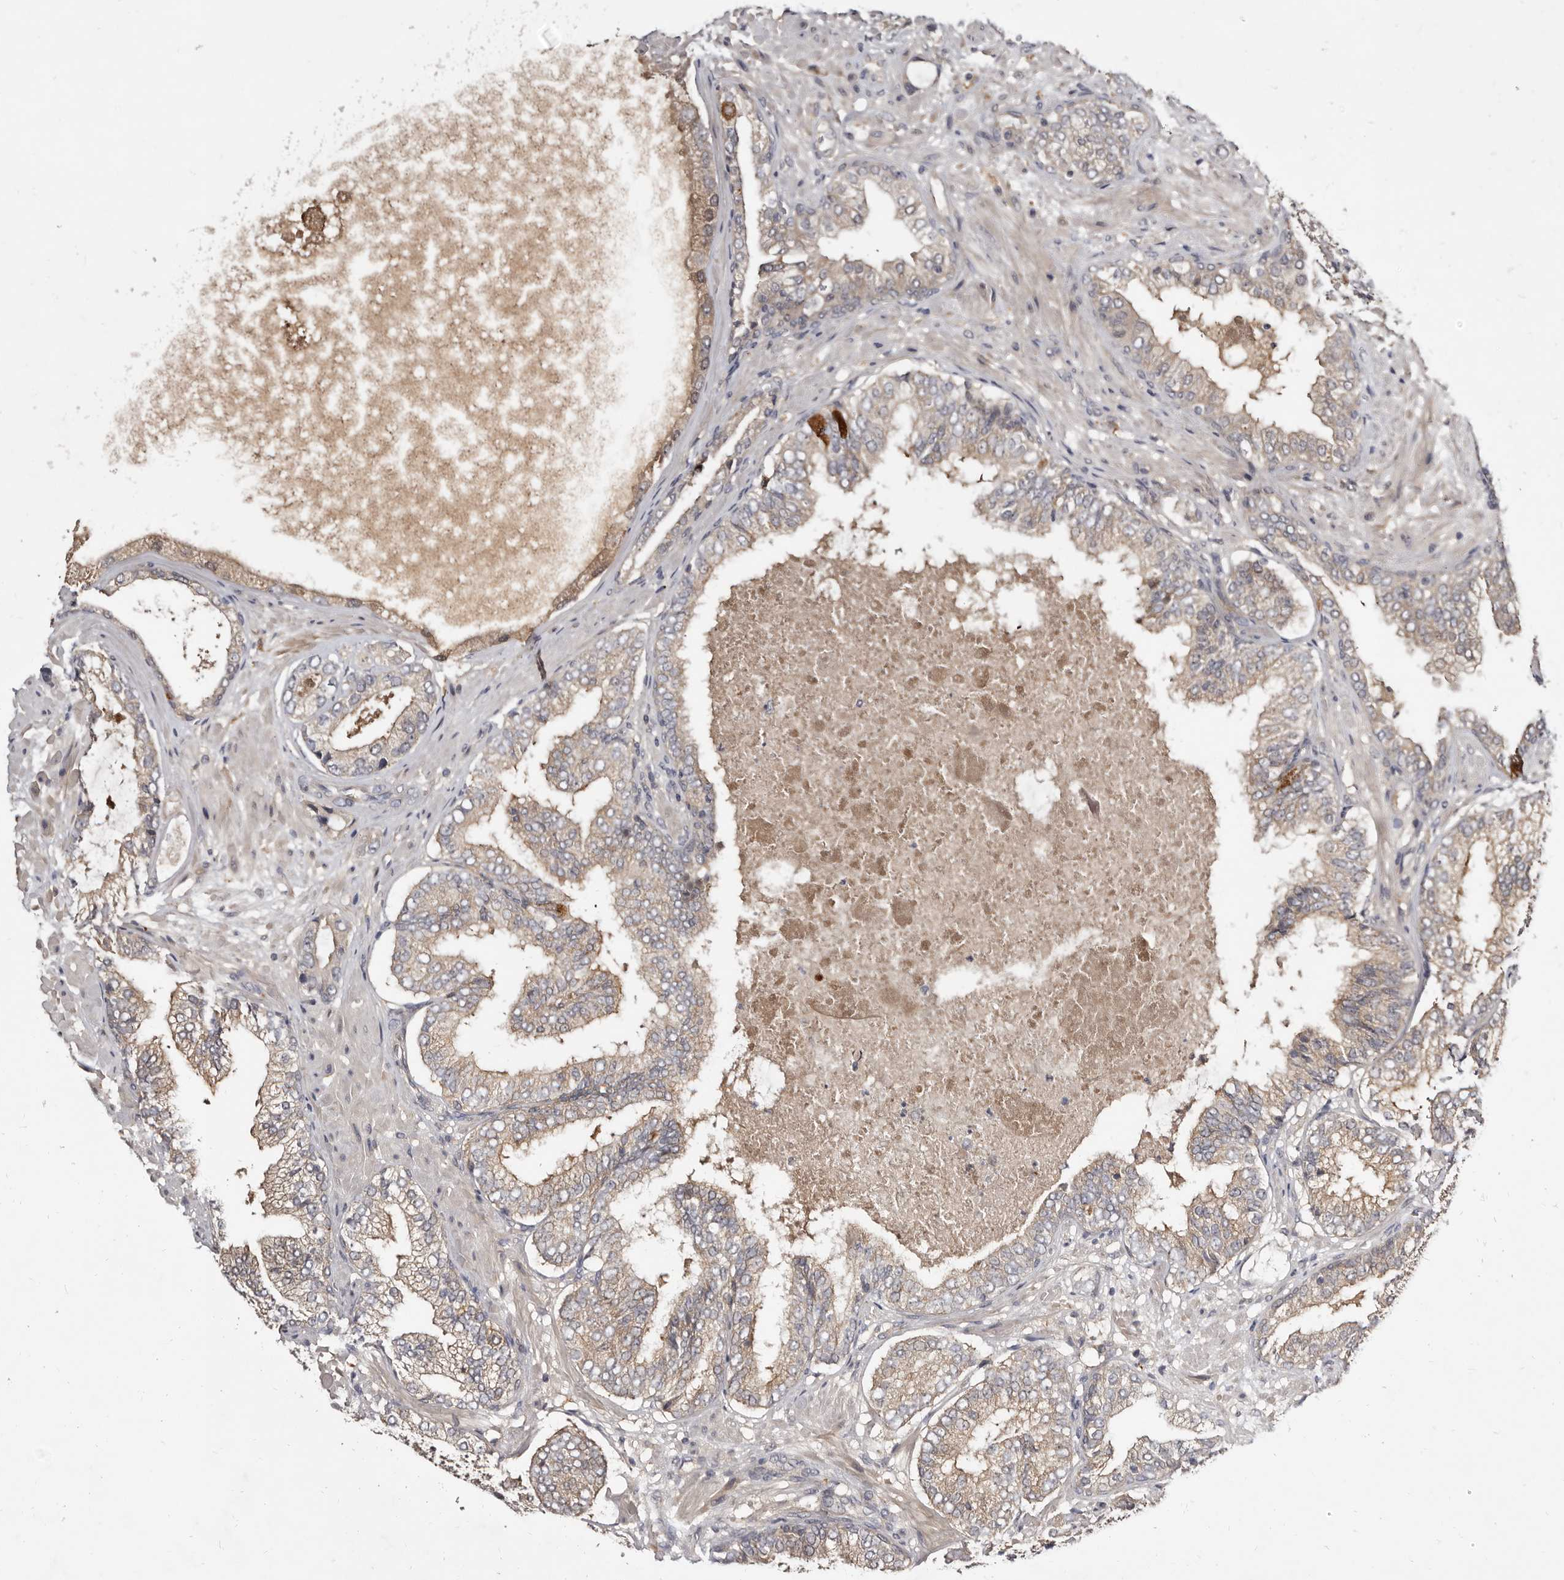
{"staining": {"intensity": "weak", "quantity": "25%-75%", "location": "cytoplasmic/membranous"}, "tissue": "prostate cancer", "cell_type": "Tumor cells", "image_type": "cancer", "snomed": [{"axis": "morphology", "description": "Normal tissue, NOS"}, {"axis": "morphology", "description": "Adenocarcinoma, High grade"}, {"axis": "topography", "description": "Prostate"}, {"axis": "topography", "description": "Peripheral nerve tissue"}], "caption": "Weak cytoplasmic/membranous positivity for a protein is present in approximately 25%-75% of tumor cells of prostate cancer (adenocarcinoma (high-grade)) using IHC.", "gene": "INAVA", "patient": {"sex": "male", "age": 59}}